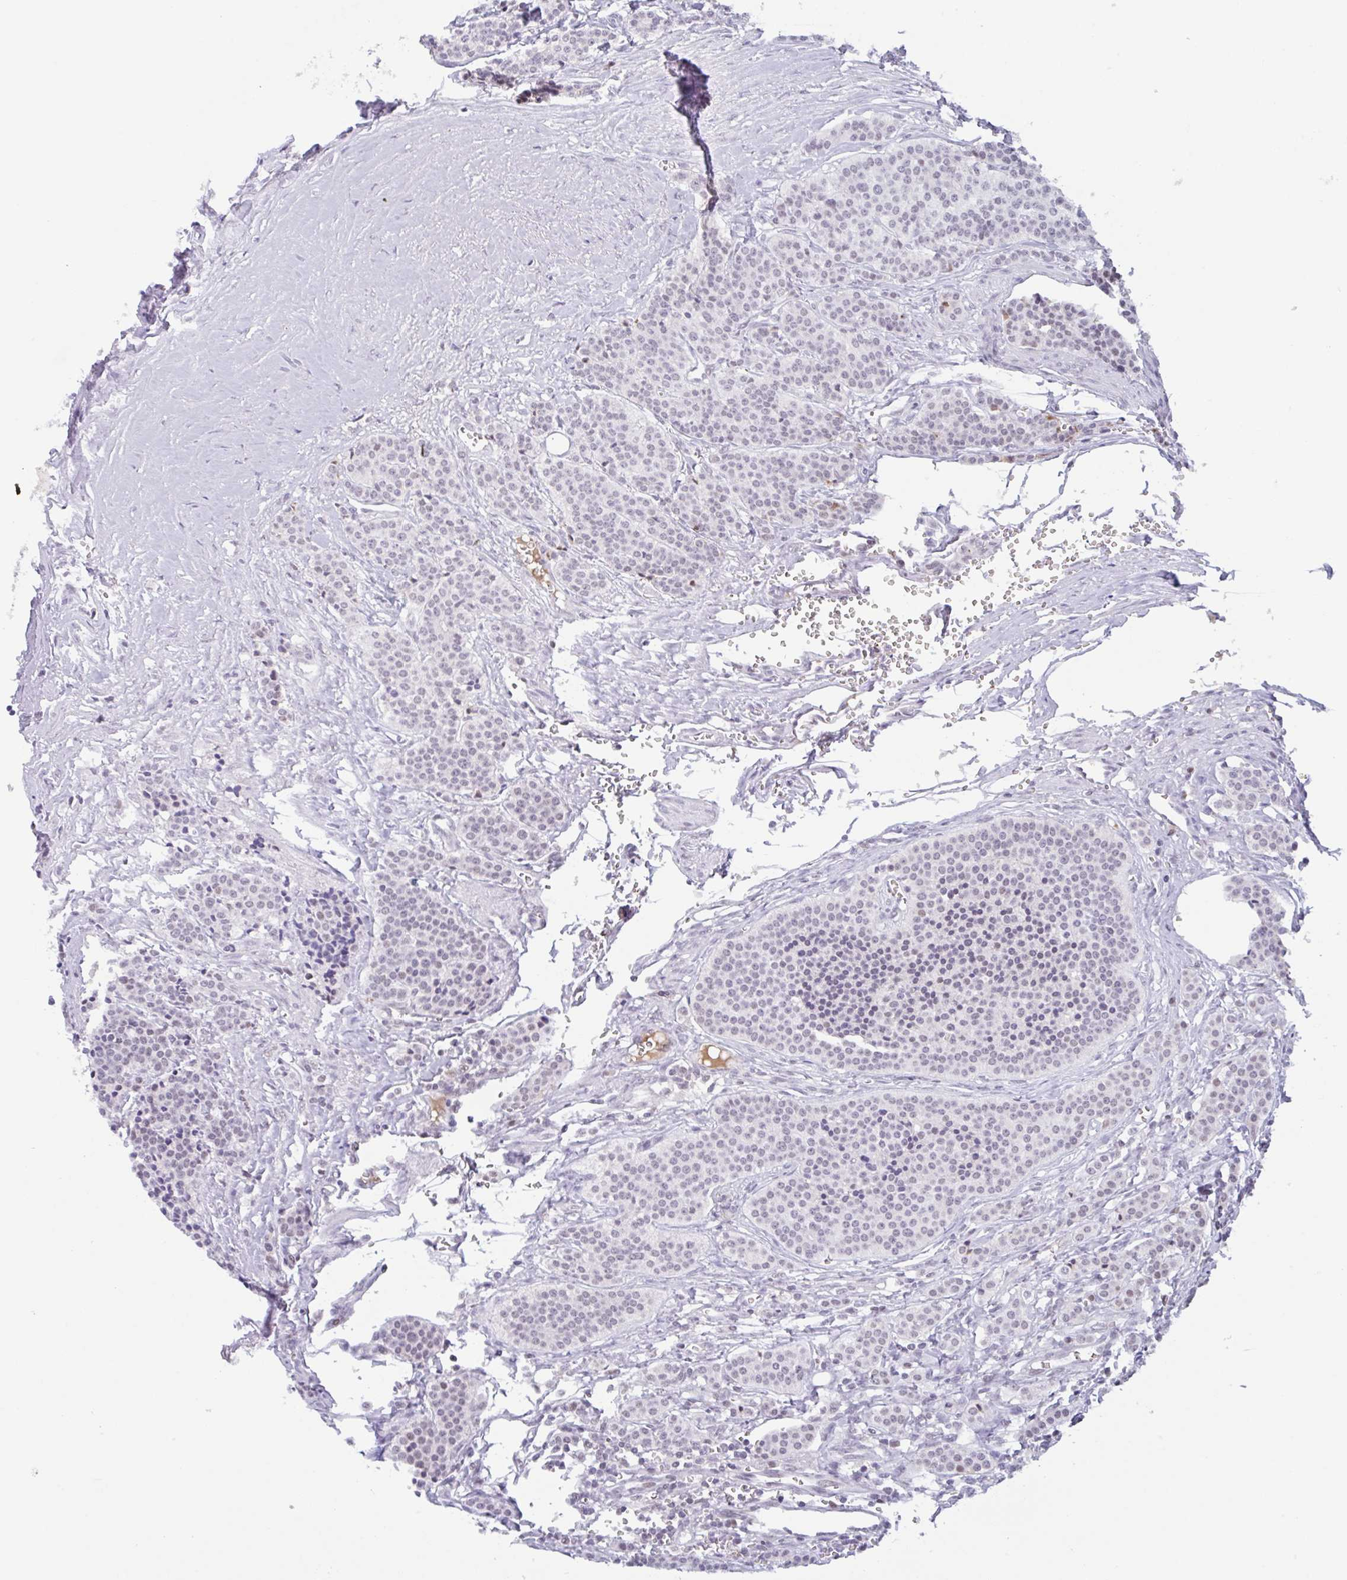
{"staining": {"intensity": "weak", "quantity": "<25%", "location": "nuclear"}, "tissue": "carcinoid", "cell_type": "Tumor cells", "image_type": "cancer", "snomed": [{"axis": "morphology", "description": "Carcinoid, malignant, NOS"}, {"axis": "topography", "description": "Small intestine"}], "caption": "IHC image of neoplastic tissue: carcinoid stained with DAB (3,3'-diaminobenzidine) demonstrates no significant protein expression in tumor cells.", "gene": "PLG", "patient": {"sex": "male", "age": 63}}